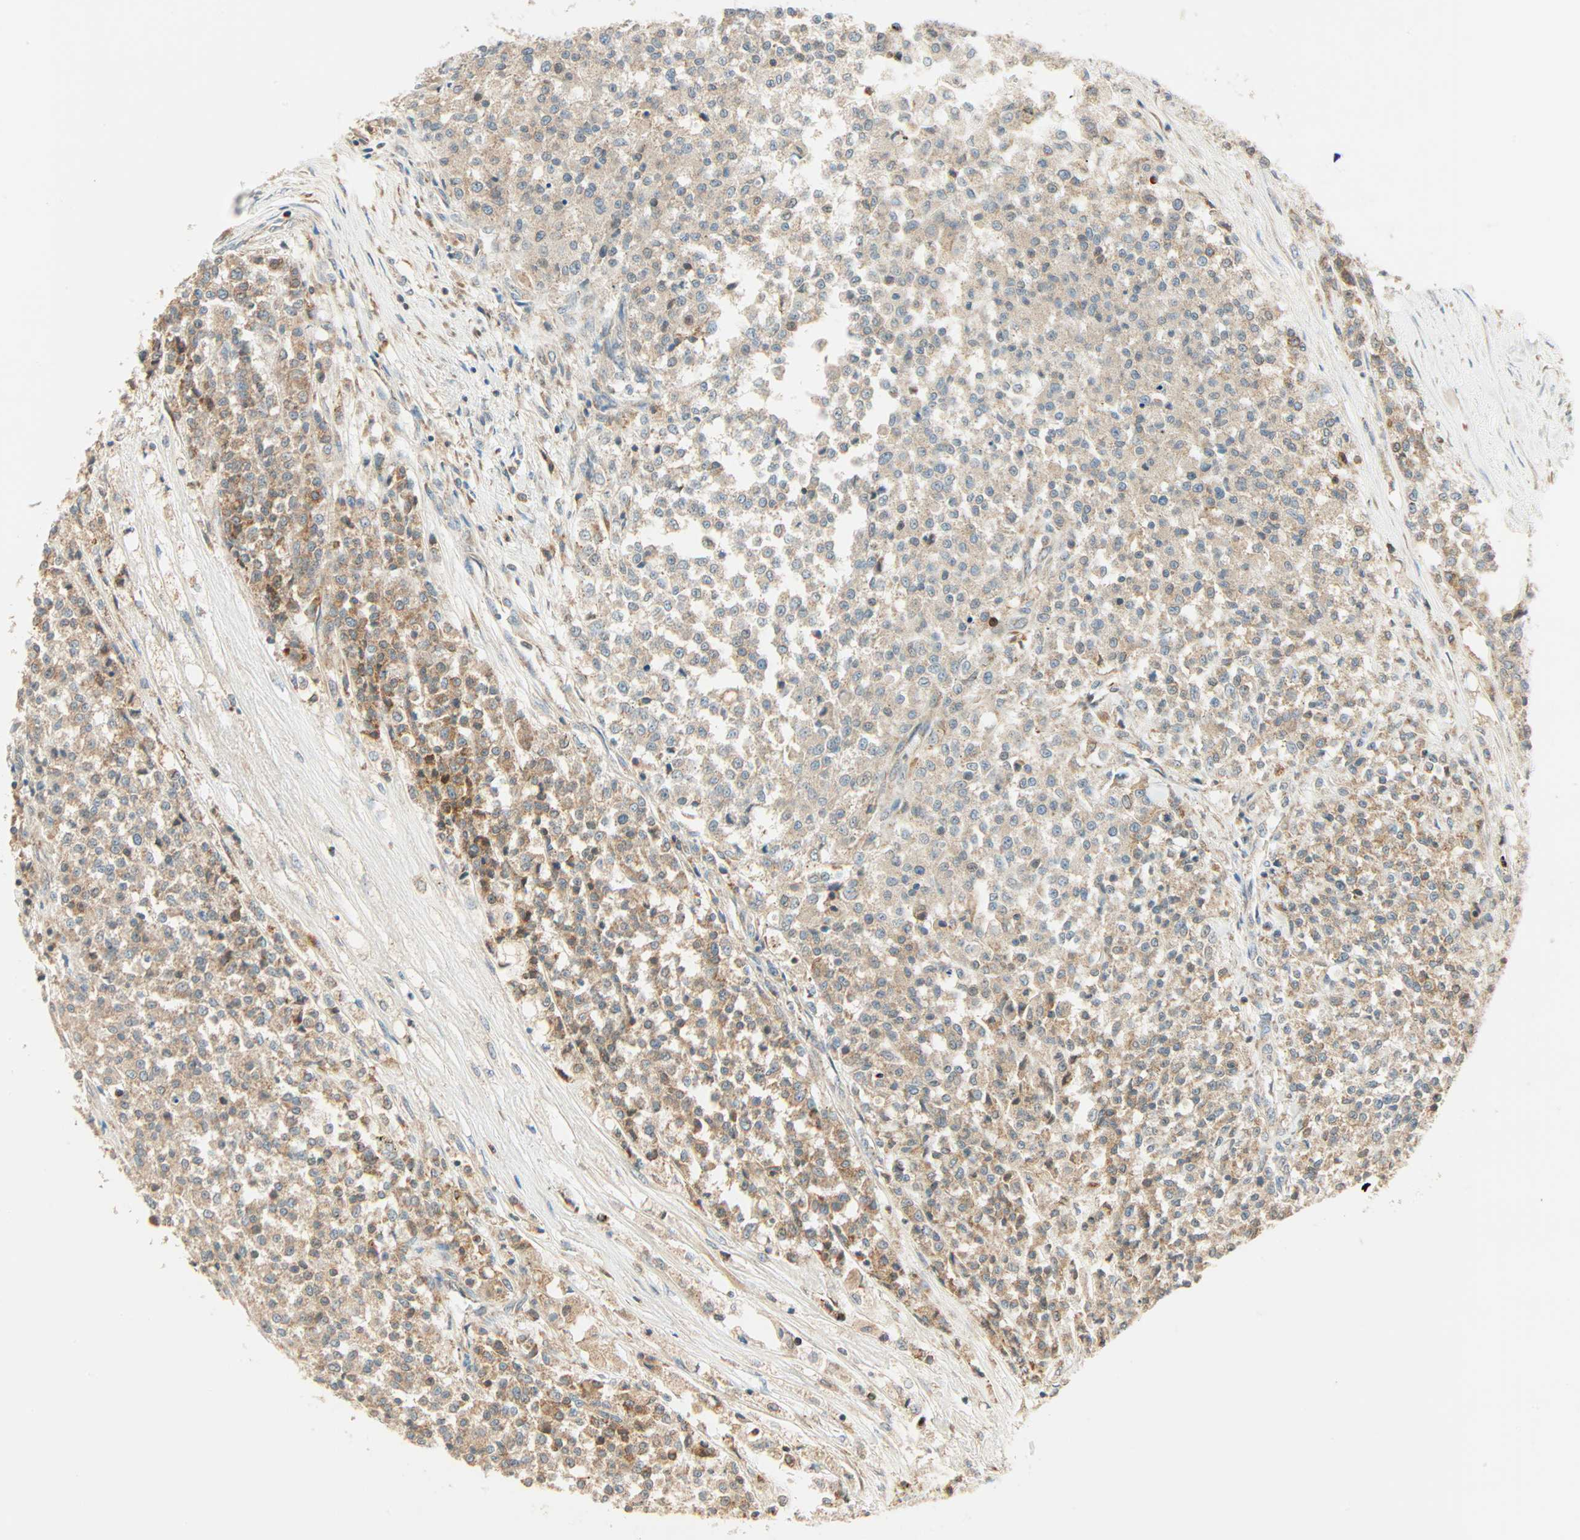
{"staining": {"intensity": "moderate", "quantity": ">75%", "location": "cytoplasmic/membranous"}, "tissue": "testis cancer", "cell_type": "Tumor cells", "image_type": "cancer", "snomed": [{"axis": "morphology", "description": "Seminoma, NOS"}, {"axis": "topography", "description": "Testis"}], "caption": "Testis cancer (seminoma) stained with immunohistochemistry (IHC) reveals moderate cytoplasmic/membranous expression in about >75% of tumor cells. The staining was performed using DAB to visualize the protein expression in brown, while the nuclei were stained in blue with hematoxylin (Magnification: 20x).", "gene": "PNPLA6", "patient": {"sex": "male", "age": 59}}